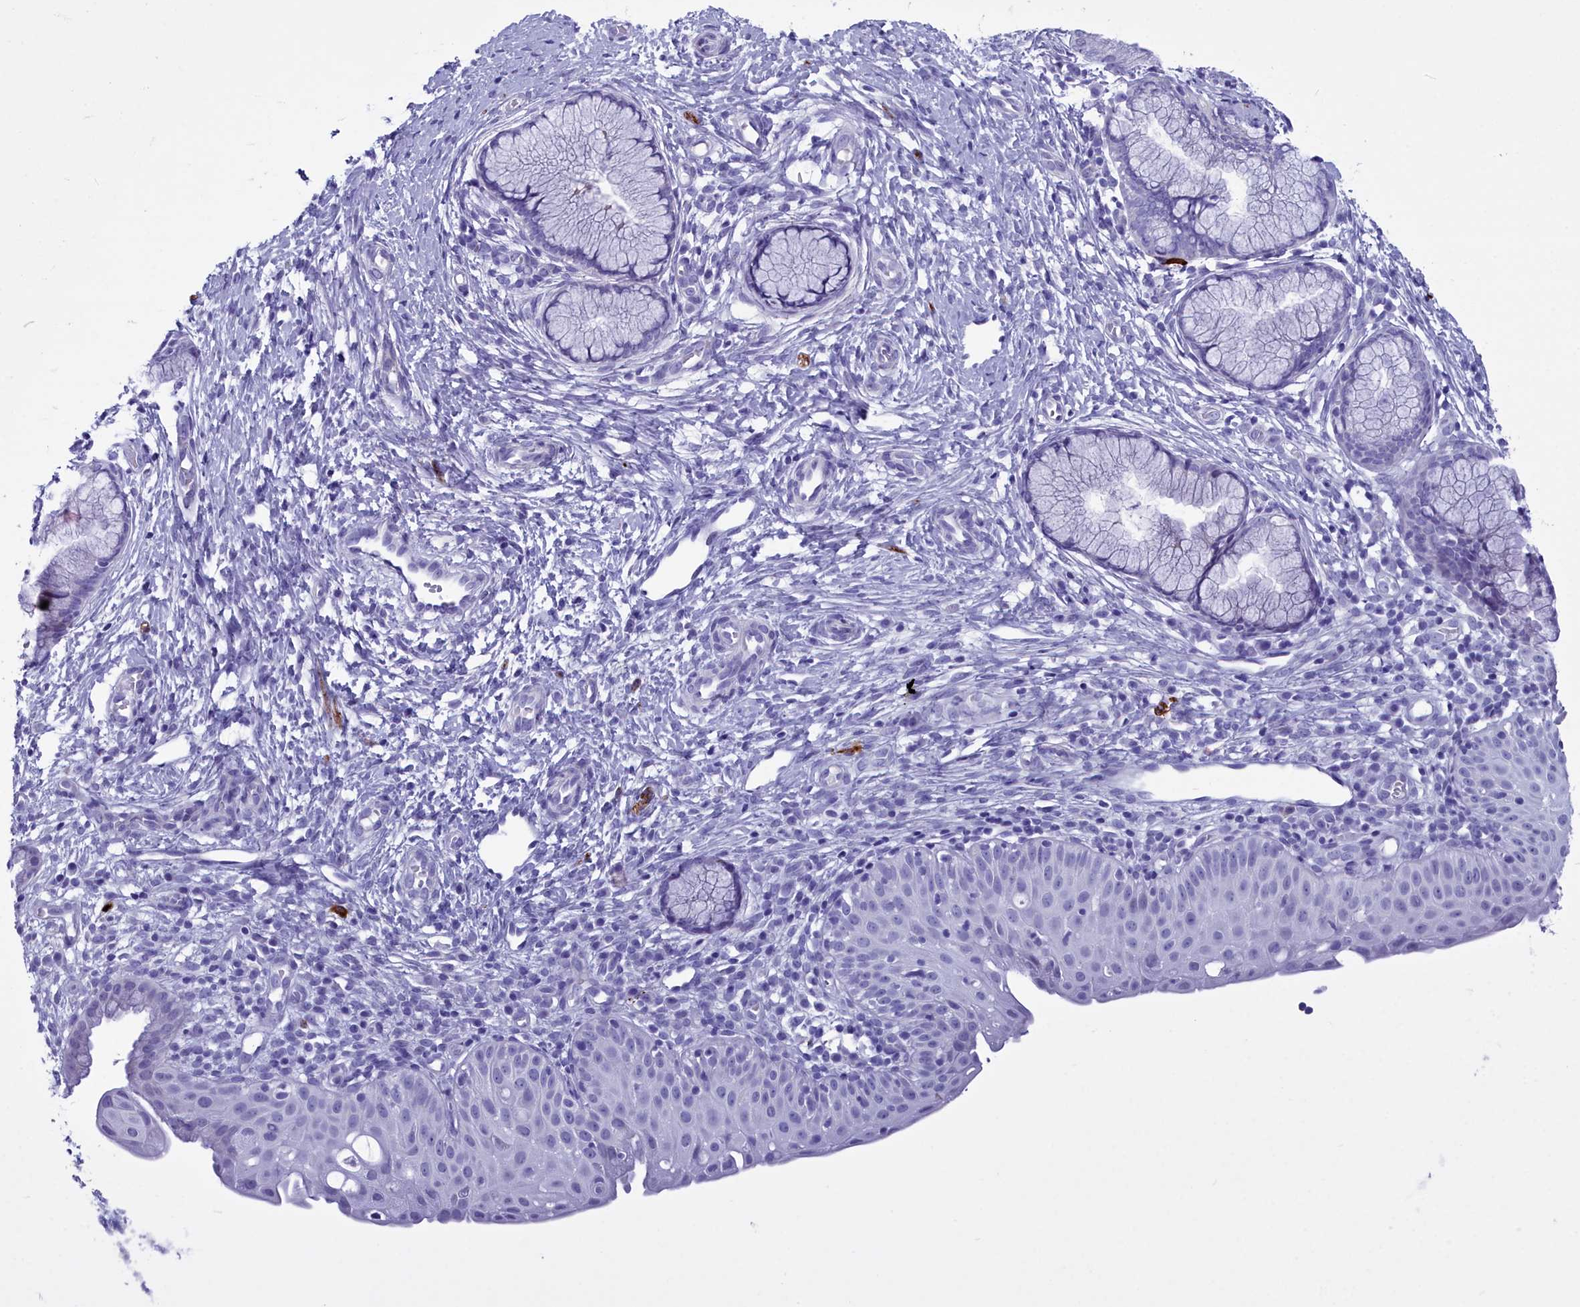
{"staining": {"intensity": "negative", "quantity": "none", "location": "none"}, "tissue": "cervix", "cell_type": "Glandular cells", "image_type": "normal", "snomed": [{"axis": "morphology", "description": "Normal tissue, NOS"}, {"axis": "topography", "description": "Cervix"}], "caption": "Human cervix stained for a protein using immunohistochemistry demonstrates no positivity in glandular cells.", "gene": "MAP6", "patient": {"sex": "female", "age": 36}}